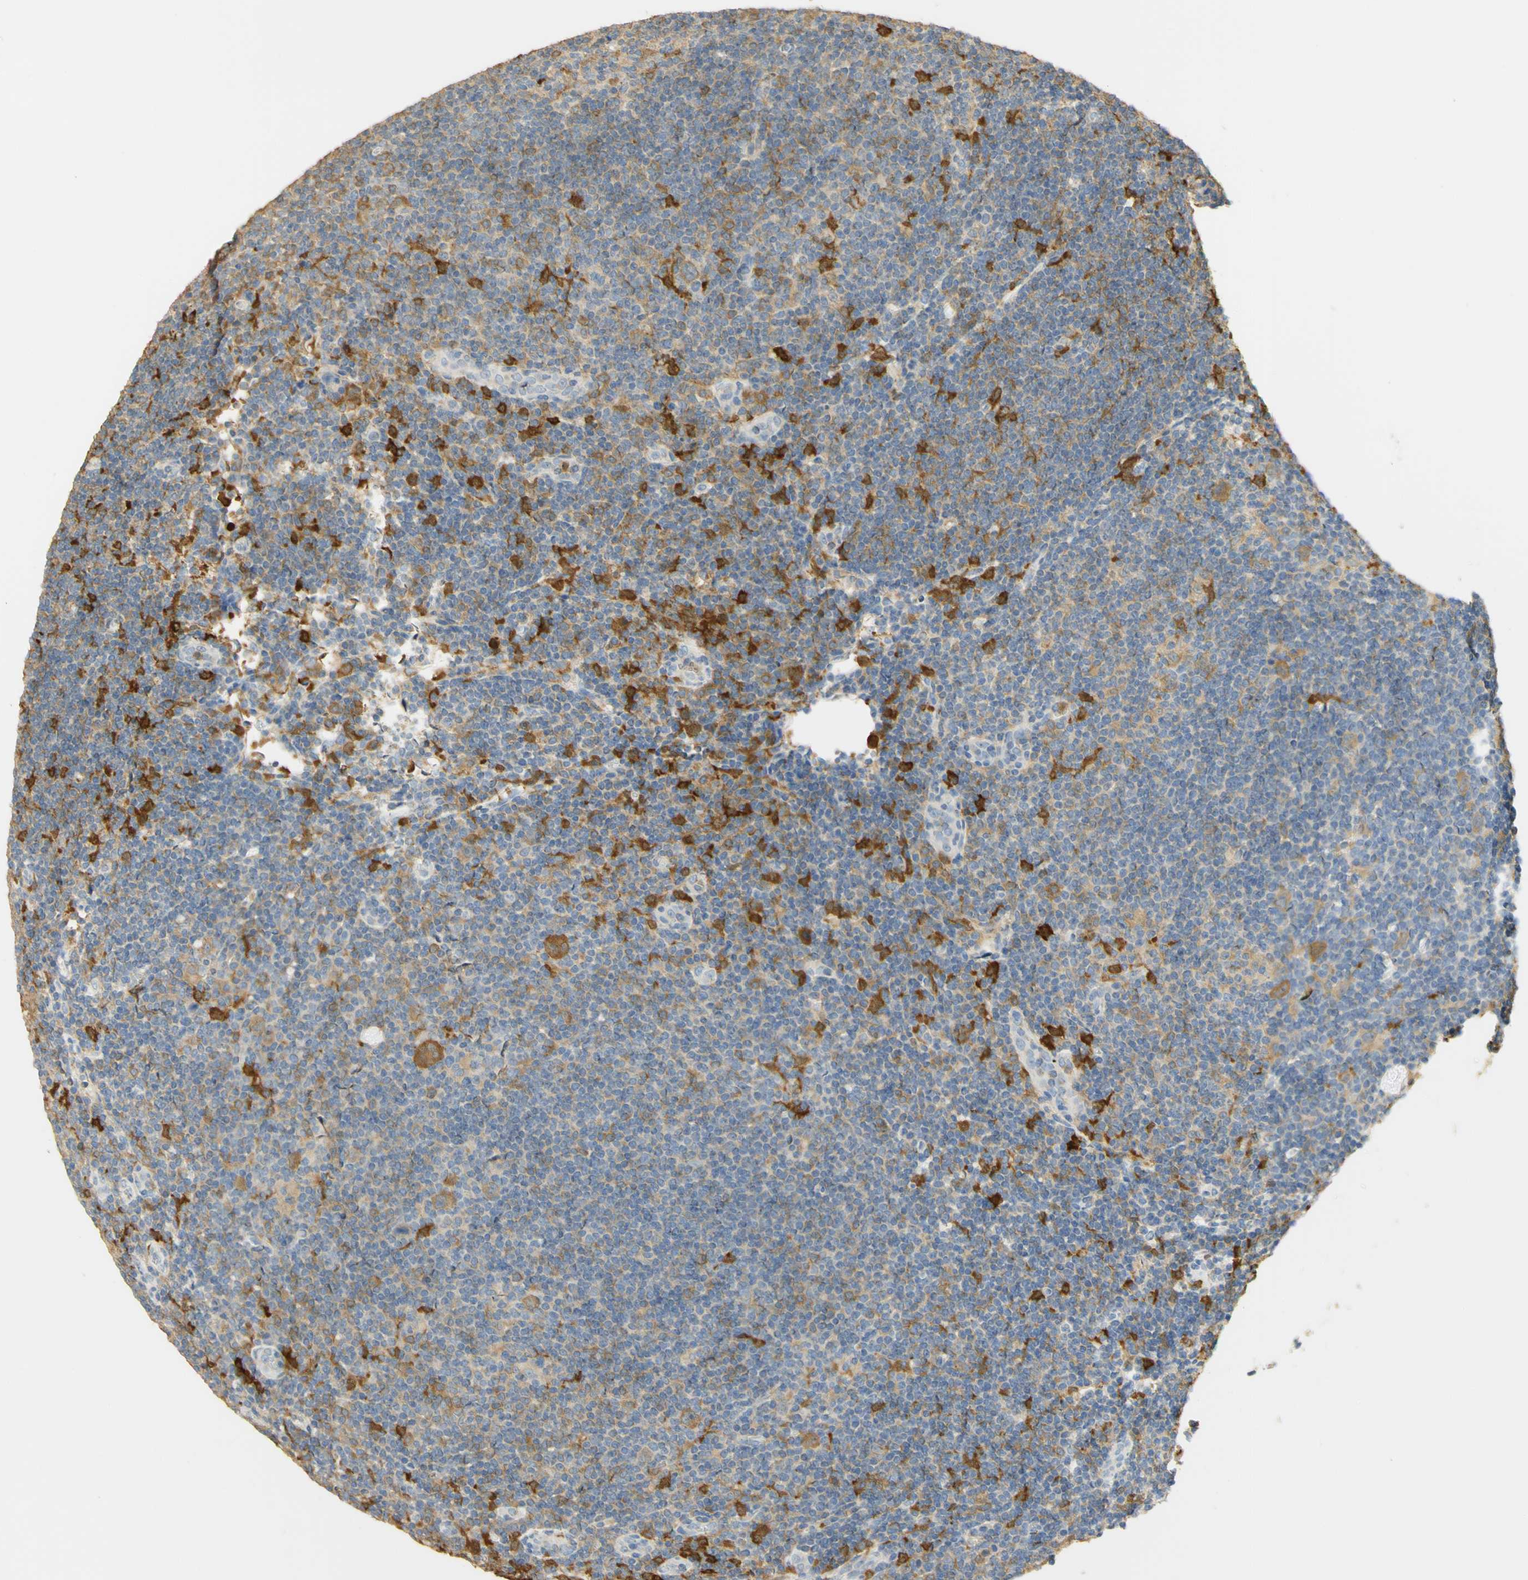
{"staining": {"intensity": "moderate", "quantity": ">75%", "location": "cytoplasmic/membranous"}, "tissue": "lymphoma", "cell_type": "Tumor cells", "image_type": "cancer", "snomed": [{"axis": "morphology", "description": "Hodgkin's disease, NOS"}, {"axis": "topography", "description": "Lymph node"}], "caption": "Brown immunohistochemical staining in Hodgkin's disease demonstrates moderate cytoplasmic/membranous positivity in about >75% of tumor cells.", "gene": "PAK1", "patient": {"sex": "female", "age": 57}}